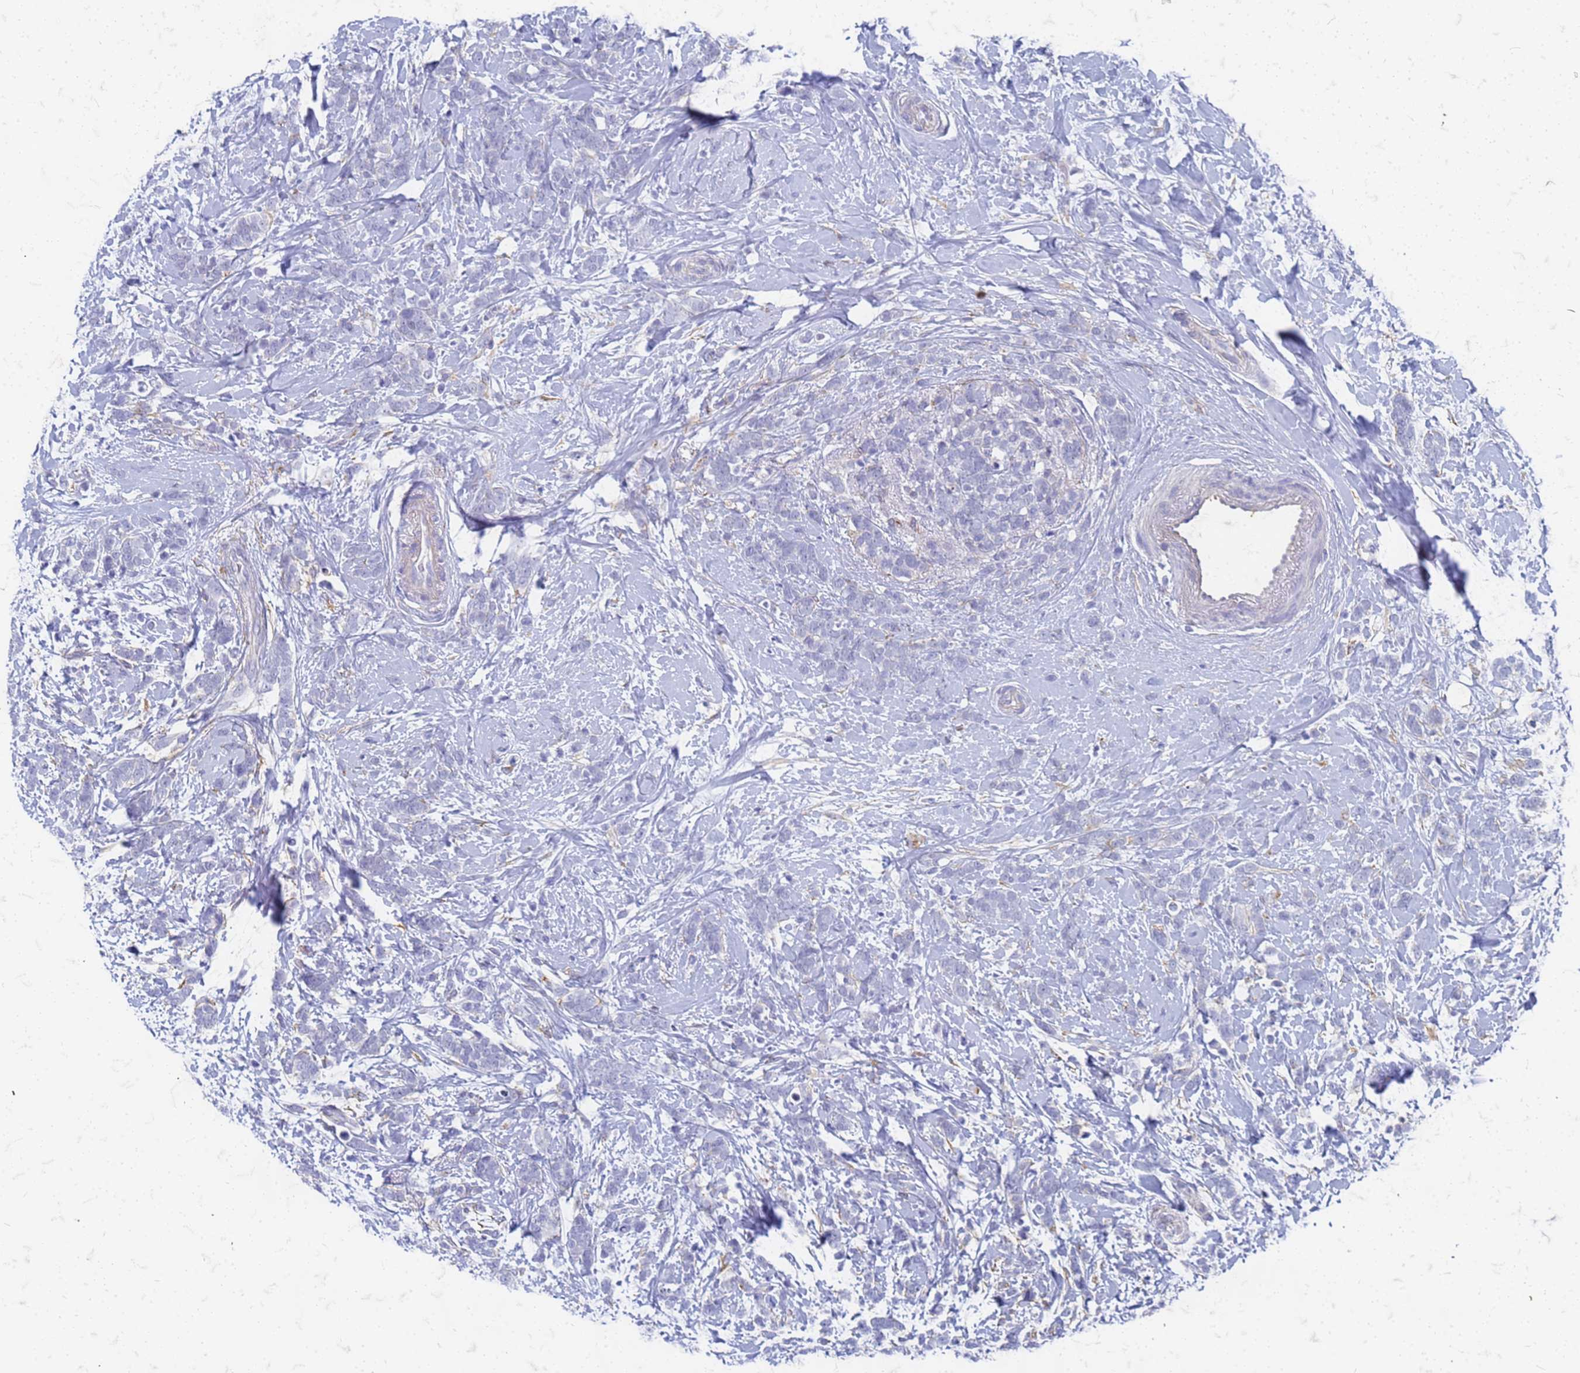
{"staining": {"intensity": "negative", "quantity": "none", "location": "none"}, "tissue": "breast cancer", "cell_type": "Tumor cells", "image_type": "cancer", "snomed": [{"axis": "morphology", "description": "Lobular carcinoma"}, {"axis": "topography", "description": "Breast"}], "caption": "Histopathology image shows no protein positivity in tumor cells of breast lobular carcinoma tissue. Nuclei are stained in blue.", "gene": "TRIM64B", "patient": {"sex": "female", "age": 58}}